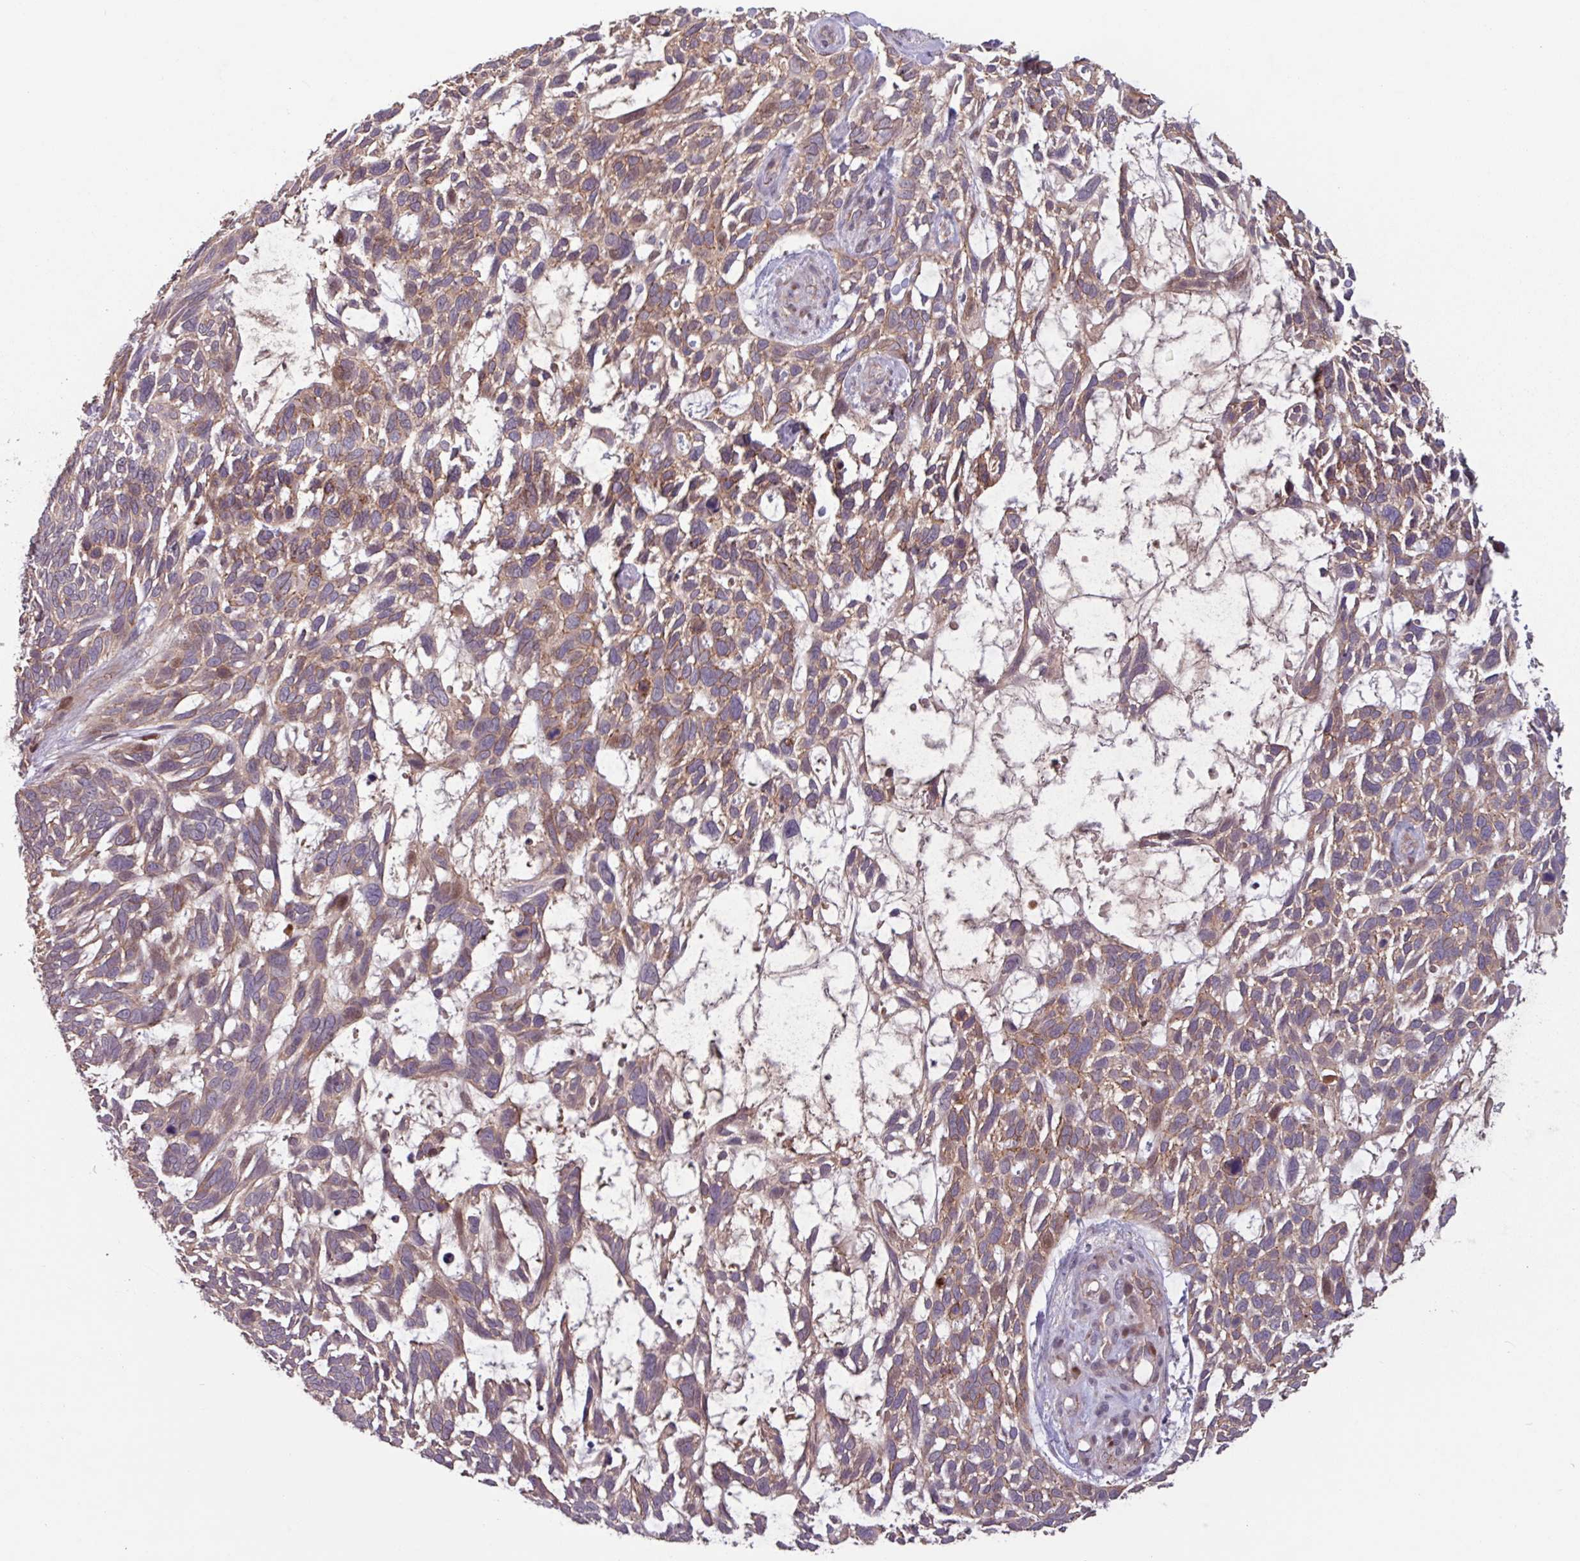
{"staining": {"intensity": "weak", "quantity": ">75%", "location": "cytoplasmic/membranous"}, "tissue": "skin cancer", "cell_type": "Tumor cells", "image_type": "cancer", "snomed": [{"axis": "morphology", "description": "Basal cell carcinoma"}, {"axis": "topography", "description": "Skin"}], "caption": "The image reveals immunohistochemical staining of skin cancer (basal cell carcinoma). There is weak cytoplasmic/membranous positivity is identified in about >75% of tumor cells.", "gene": "TMEM88", "patient": {"sex": "male", "age": 88}}